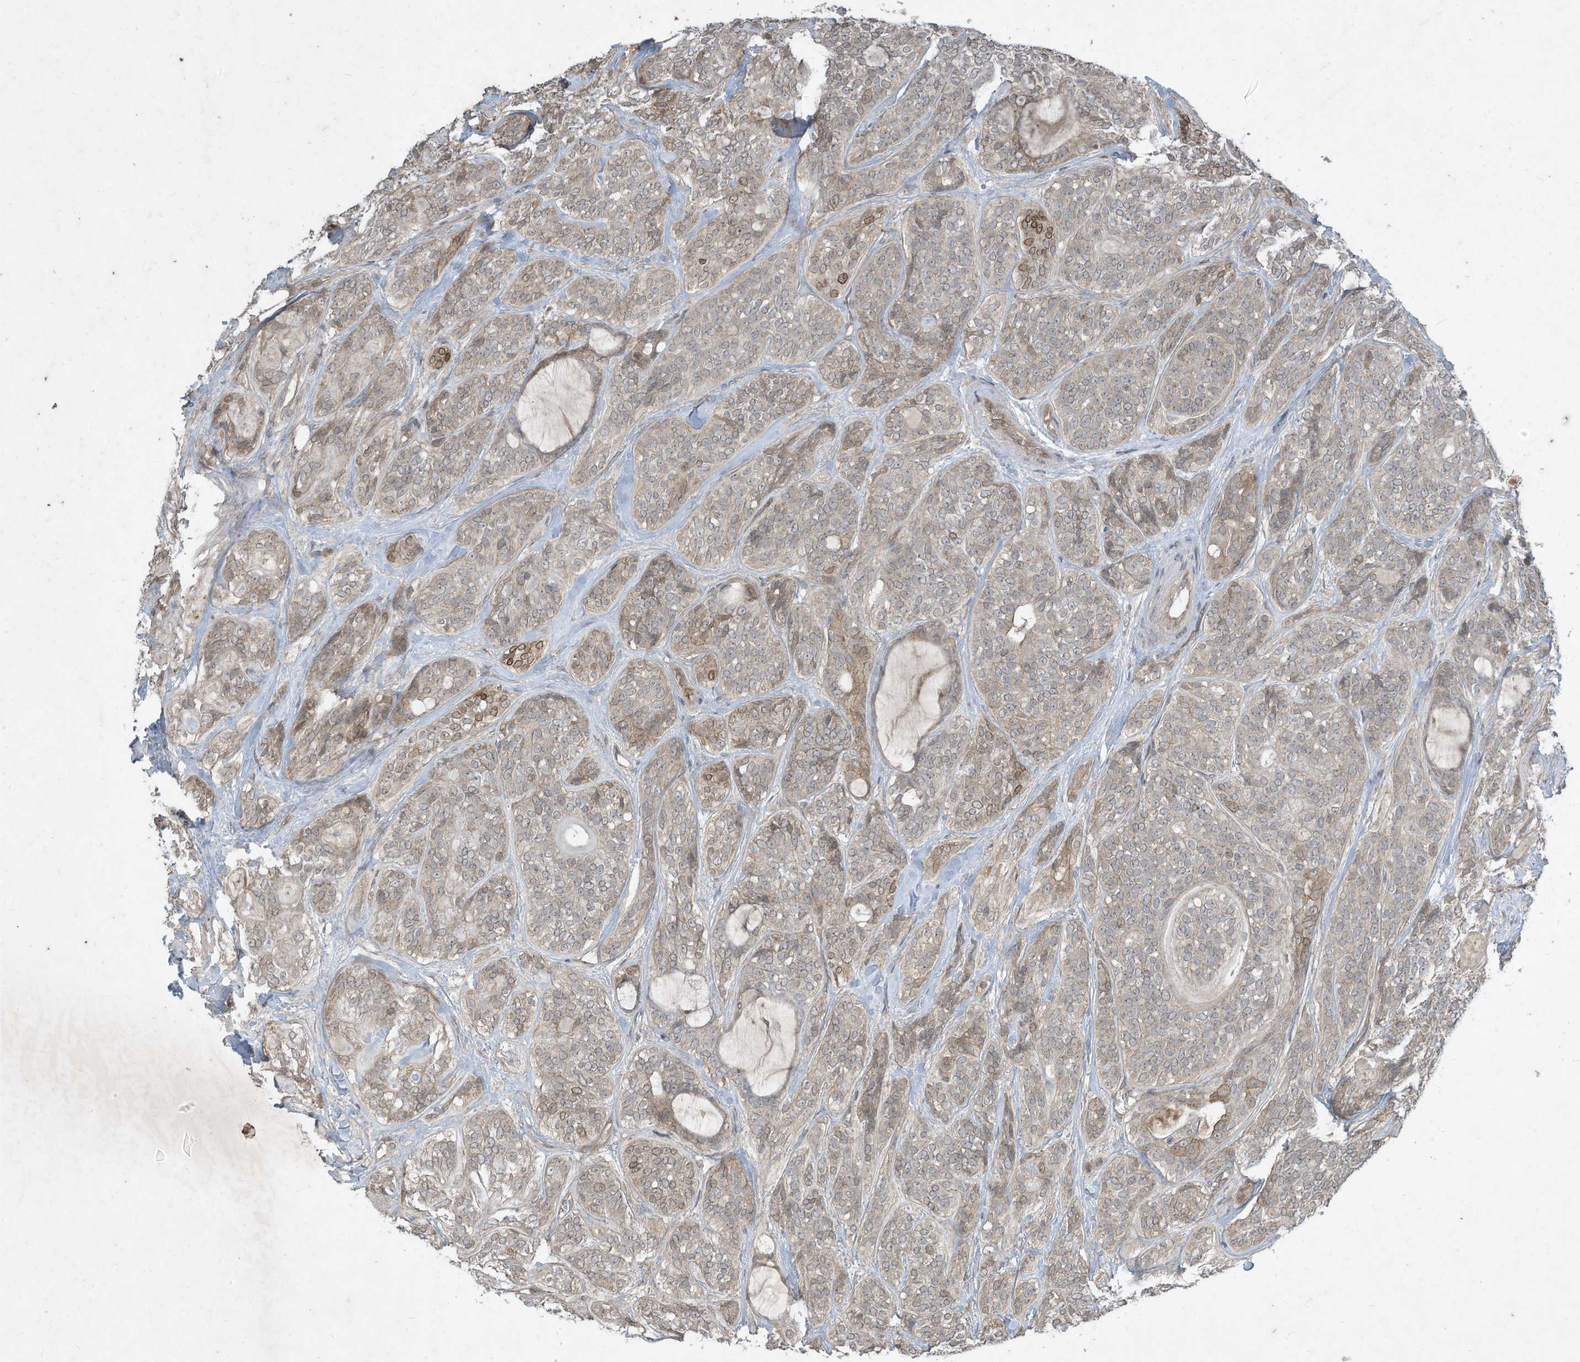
{"staining": {"intensity": "moderate", "quantity": "<25%", "location": "cytoplasmic/membranous,nuclear"}, "tissue": "head and neck cancer", "cell_type": "Tumor cells", "image_type": "cancer", "snomed": [{"axis": "morphology", "description": "Adenocarcinoma, NOS"}, {"axis": "topography", "description": "Head-Neck"}], "caption": "Protein staining of head and neck cancer (adenocarcinoma) tissue shows moderate cytoplasmic/membranous and nuclear expression in approximately <25% of tumor cells. (DAB (3,3'-diaminobenzidine) = brown stain, brightfield microscopy at high magnification).", "gene": "MATN2", "patient": {"sex": "male", "age": 66}}